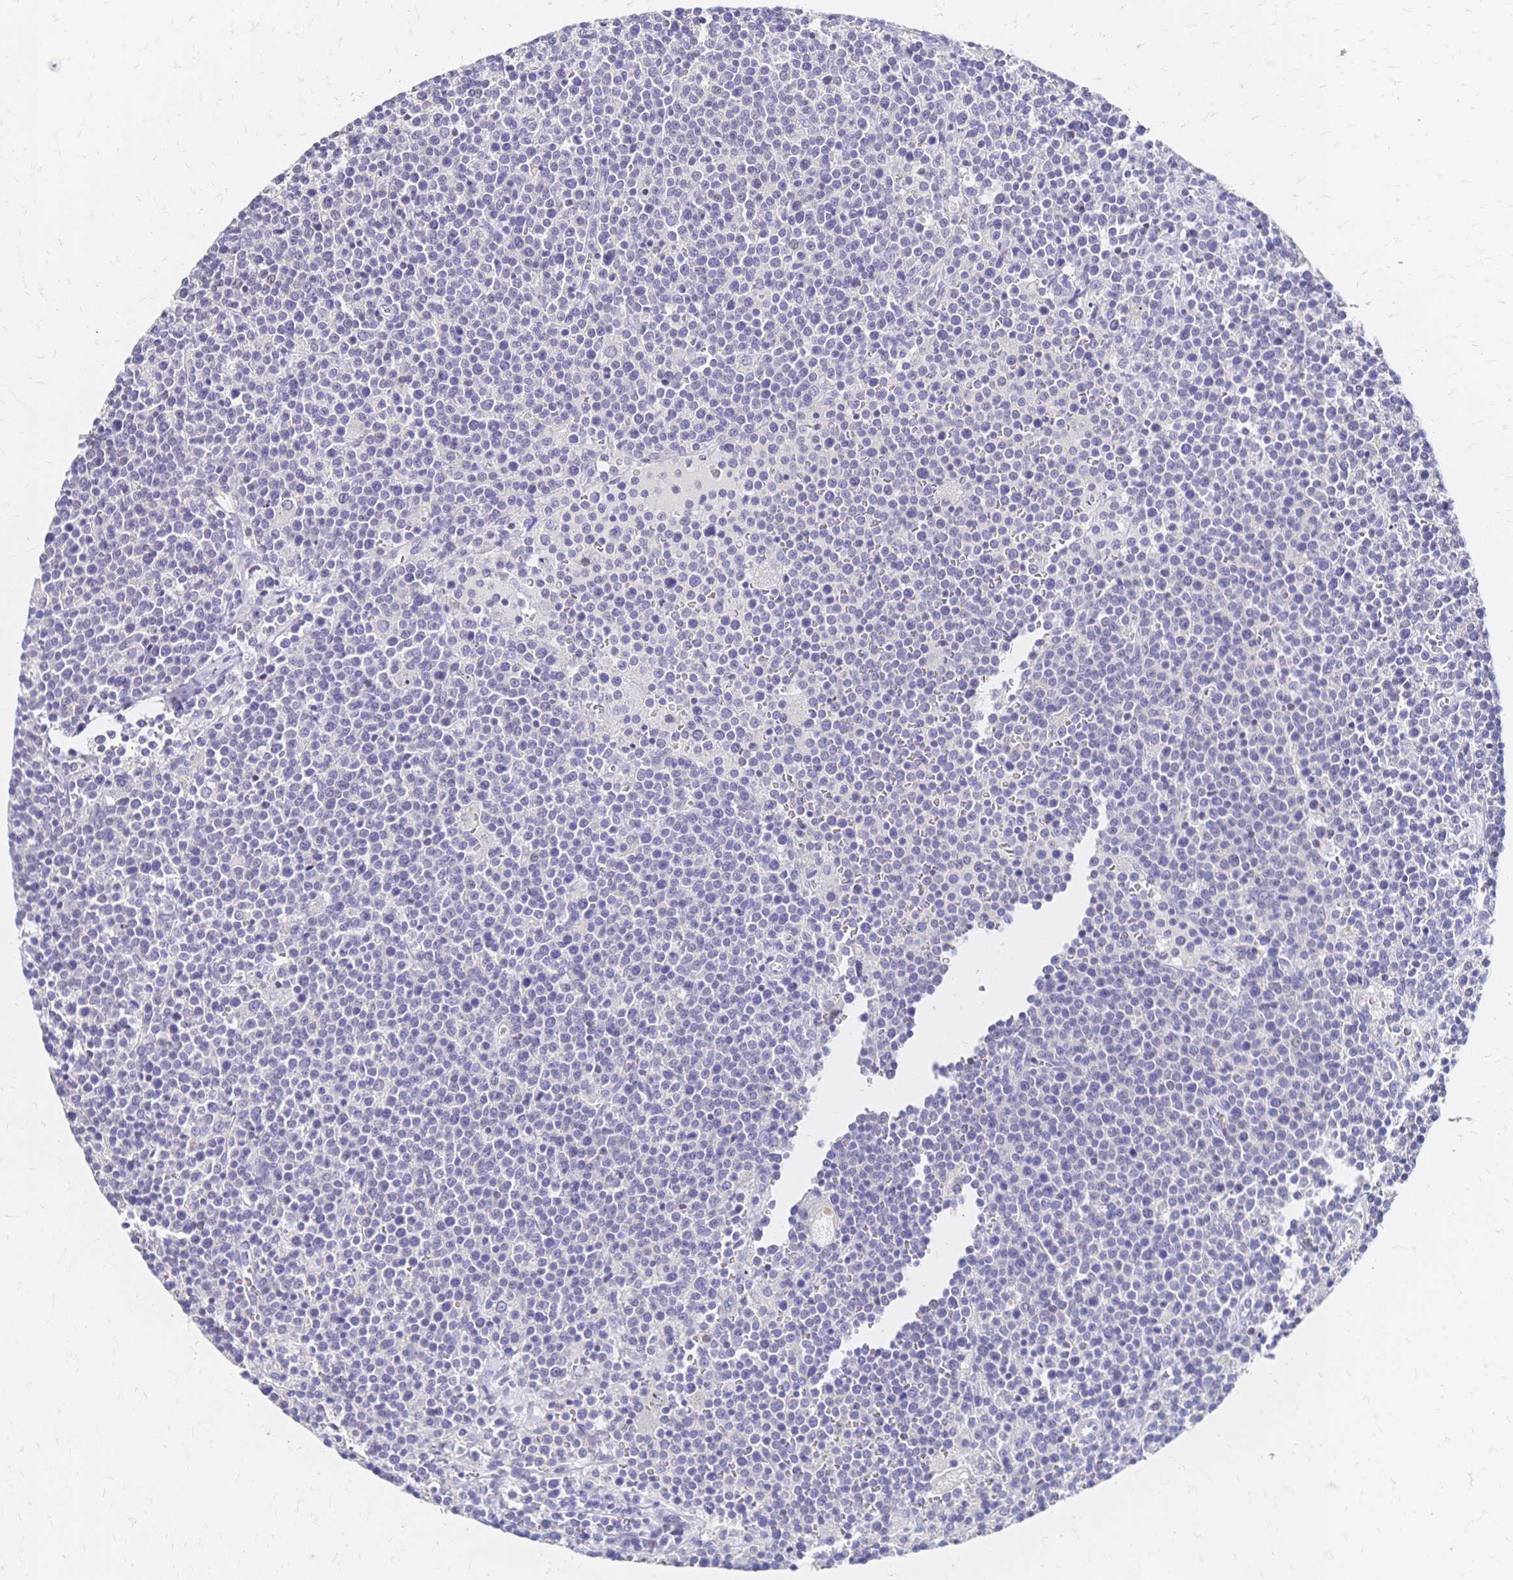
{"staining": {"intensity": "negative", "quantity": "none", "location": "none"}, "tissue": "lymphoma", "cell_type": "Tumor cells", "image_type": "cancer", "snomed": [{"axis": "morphology", "description": "Malignant lymphoma, non-Hodgkin's type, High grade"}, {"axis": "topography", "description": "Lymph node"}], "caption": "Protein analysis of lymphoma demonstrates no significant expression in tumor cells.", "gene": "DTNB", "patient": {"sex": "male", "age": 61}}